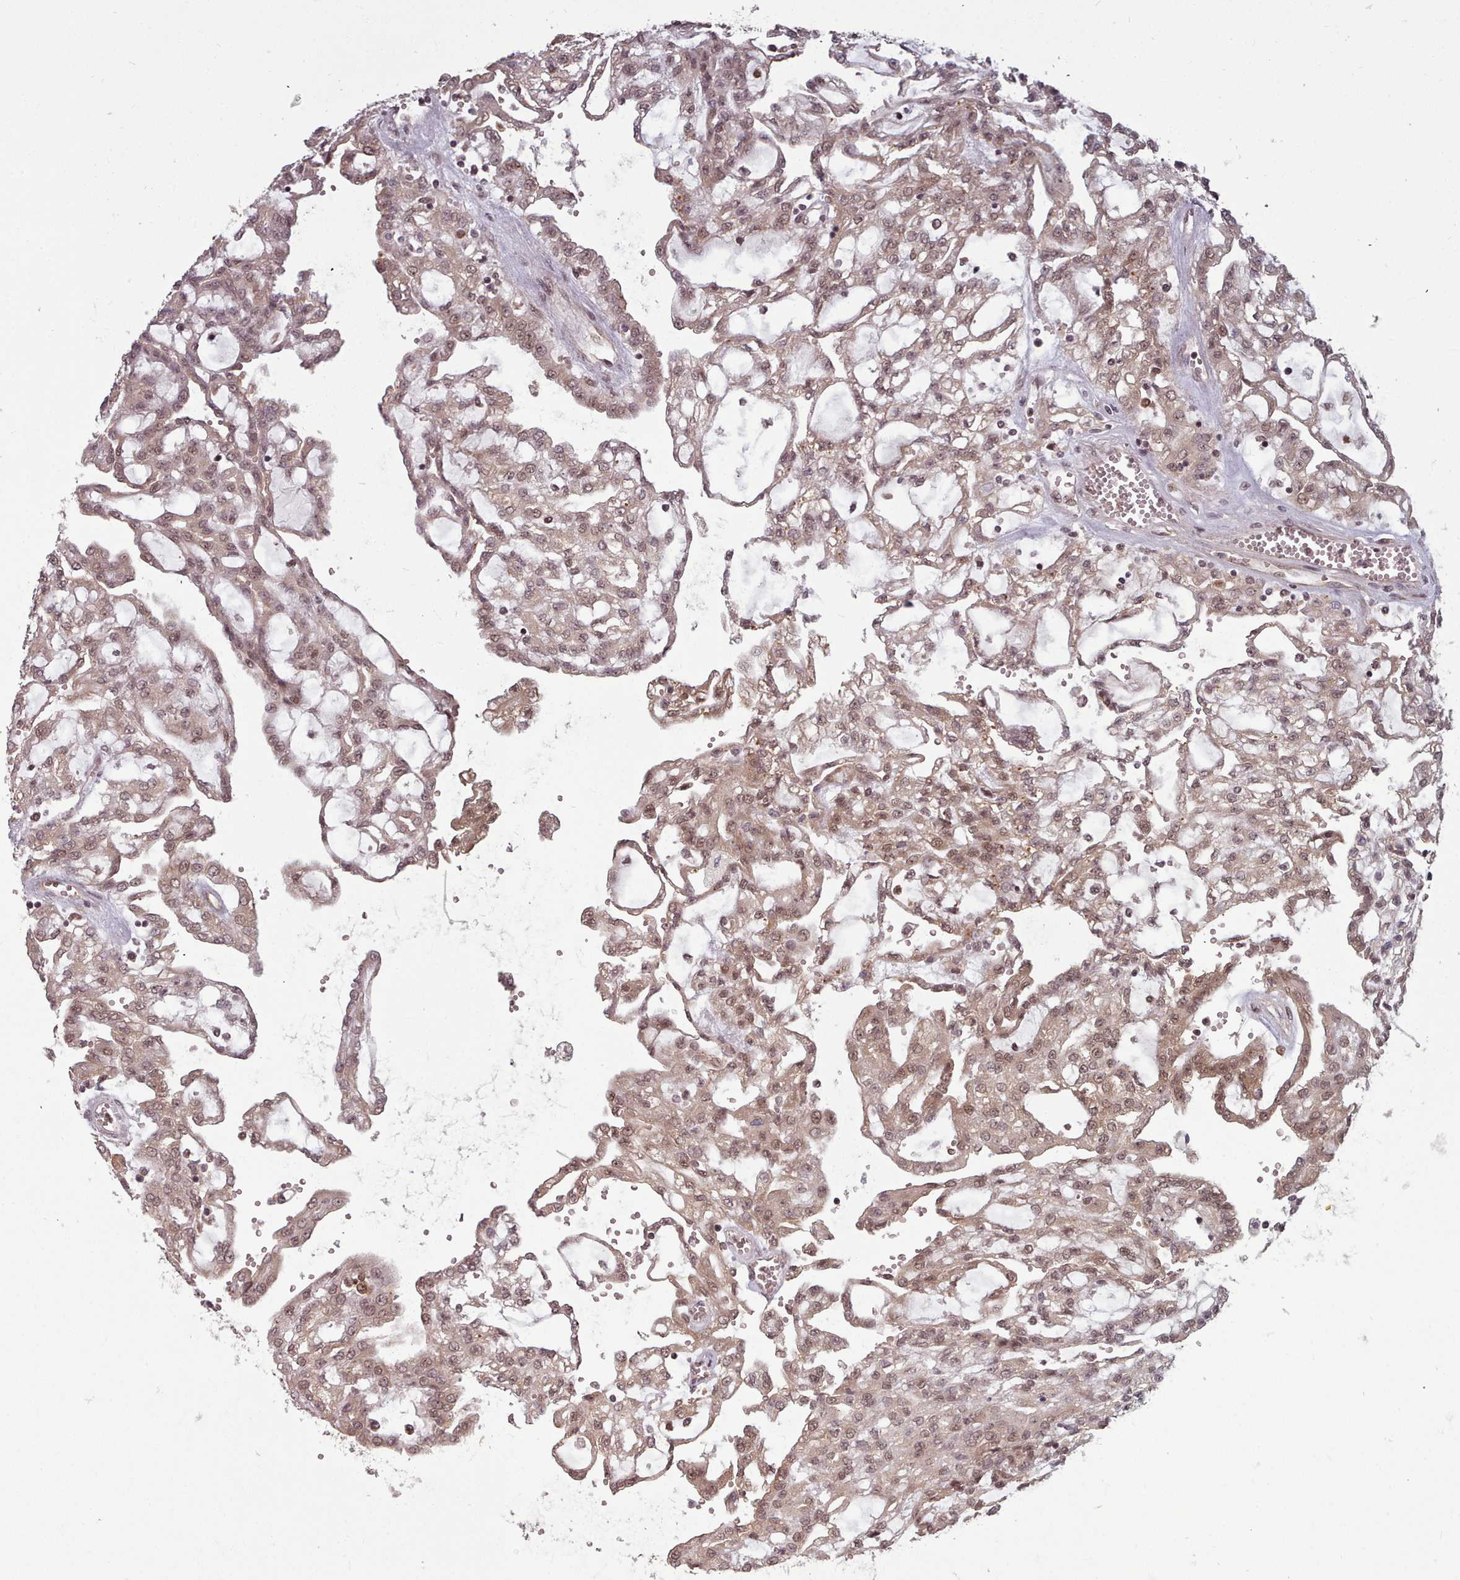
{"staining": {"intensity": "weak", "quantity": ">75%", "location": "cytoplasmic/membranous,nuclear"}, "tissue": "renal cancer", "cell_type": "Tumor cells", "image_type": "cancer", "snomed": [{"axis": "morphology", "description": "Adenocarcinoma, NOS"}, {"axis": "topography", "description": "Kidney"}], "caption": "Immunohistochemistry (DAB) staining of renal adenocarcinoma shows weak cytoplasmic/membranous and nuclear protein expression in about >75% of tumor cells. (DAB (3,3'-diaminobenzidine) = brown stain, brightfield microscopy at high magnification).", "gene": "DHX8", "patient": {"sex": "male", "age": 63}}